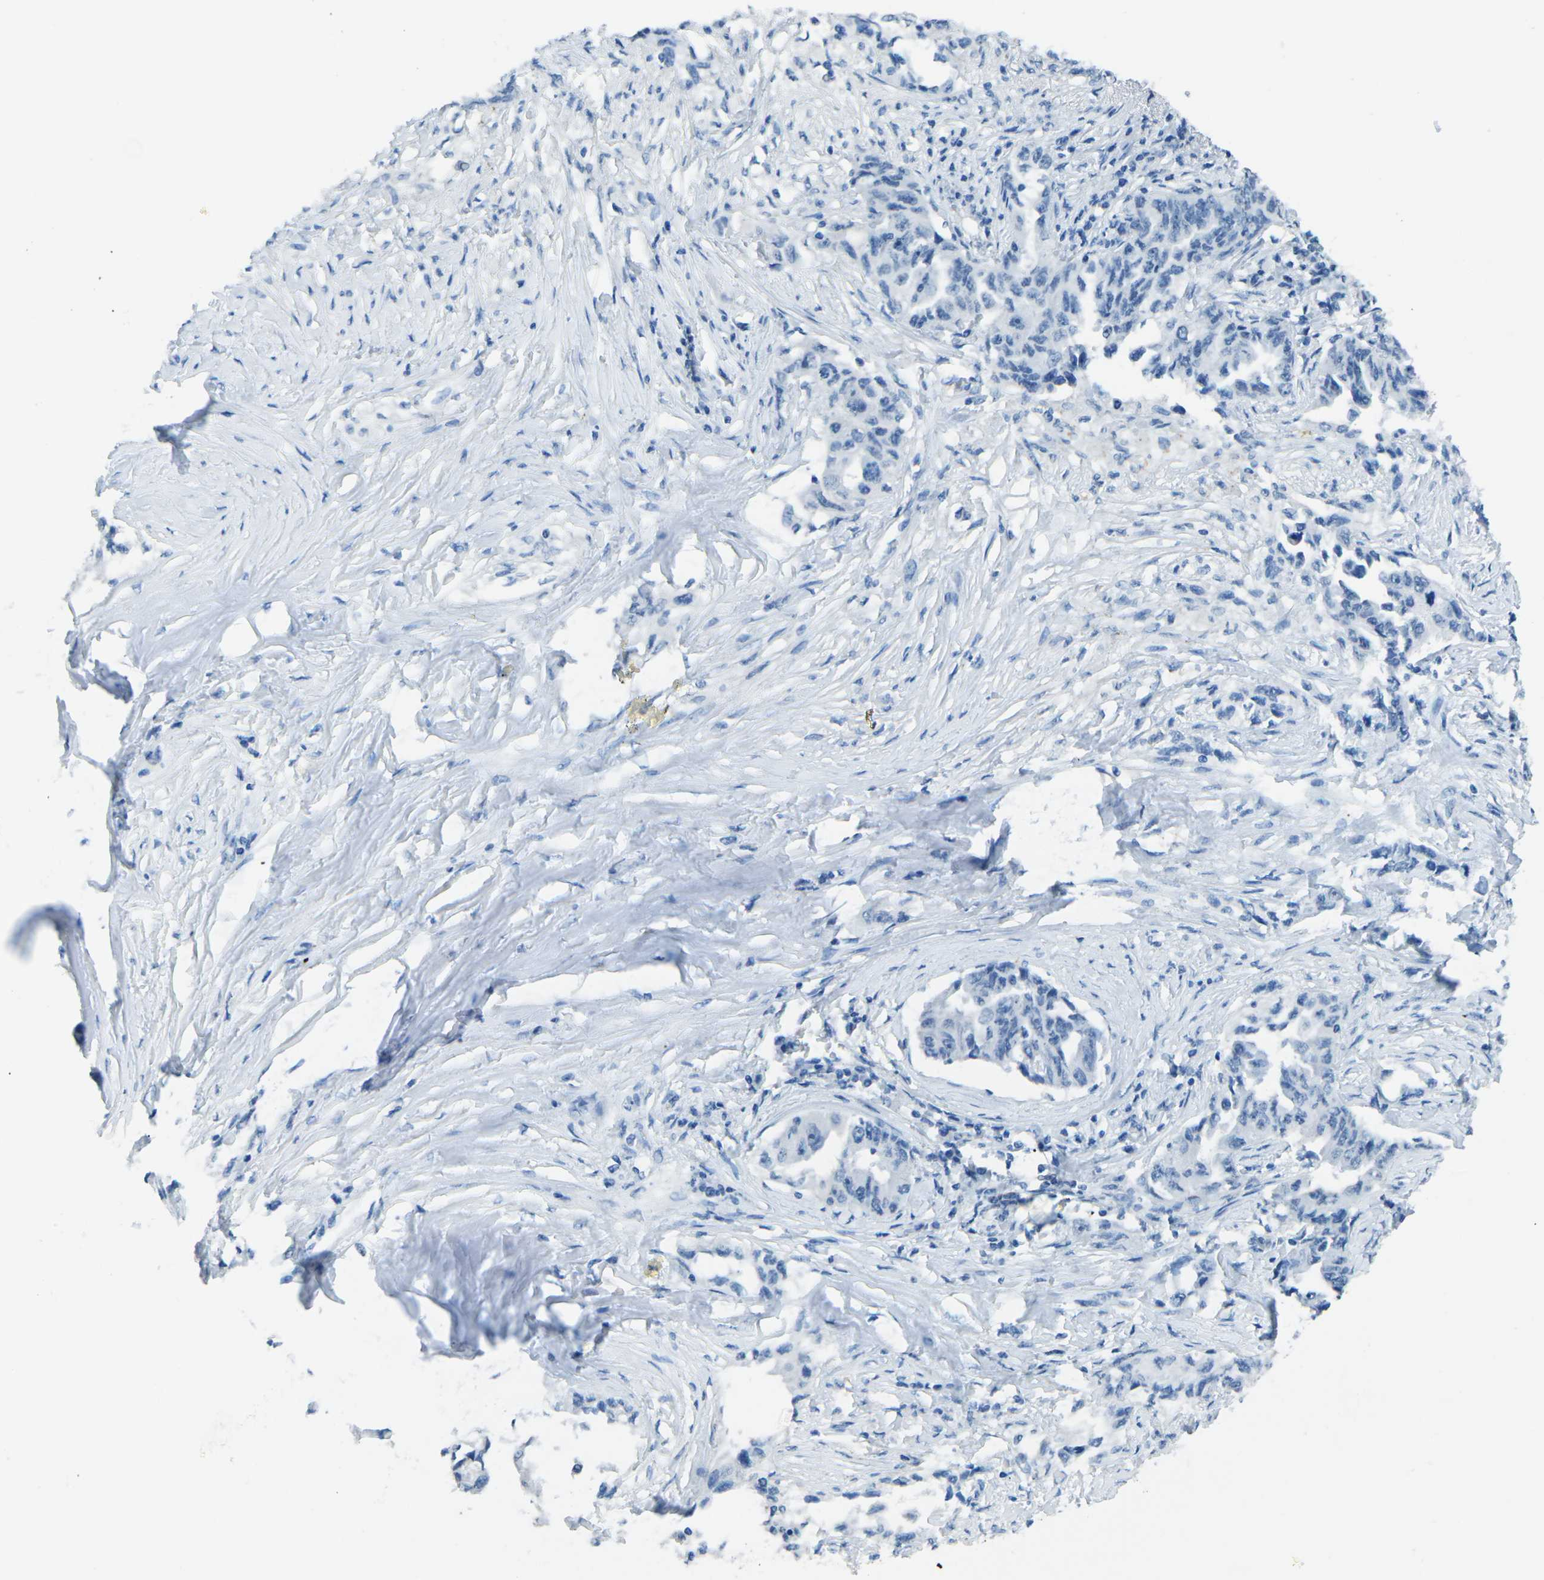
{"staining": {"intensity": "negative", "quantity": "none", "location": "none"}, "tissue": "lung cancer", "cell_type": "Tumor cells", "image_type": "cancer", "snomed": [{"axis": "morphology", "description": "Adenocarcinoma, NOS"}, {"axis": "topography", "description": "Lung"}], "caption": "Immunohistochemistry (IHC) micrograph of lung cancer stained for a protein (brown), which reveals no positivity in tumor cells.", "gene": "MYH8", "patient": {"sex": "female", "age": 51}}